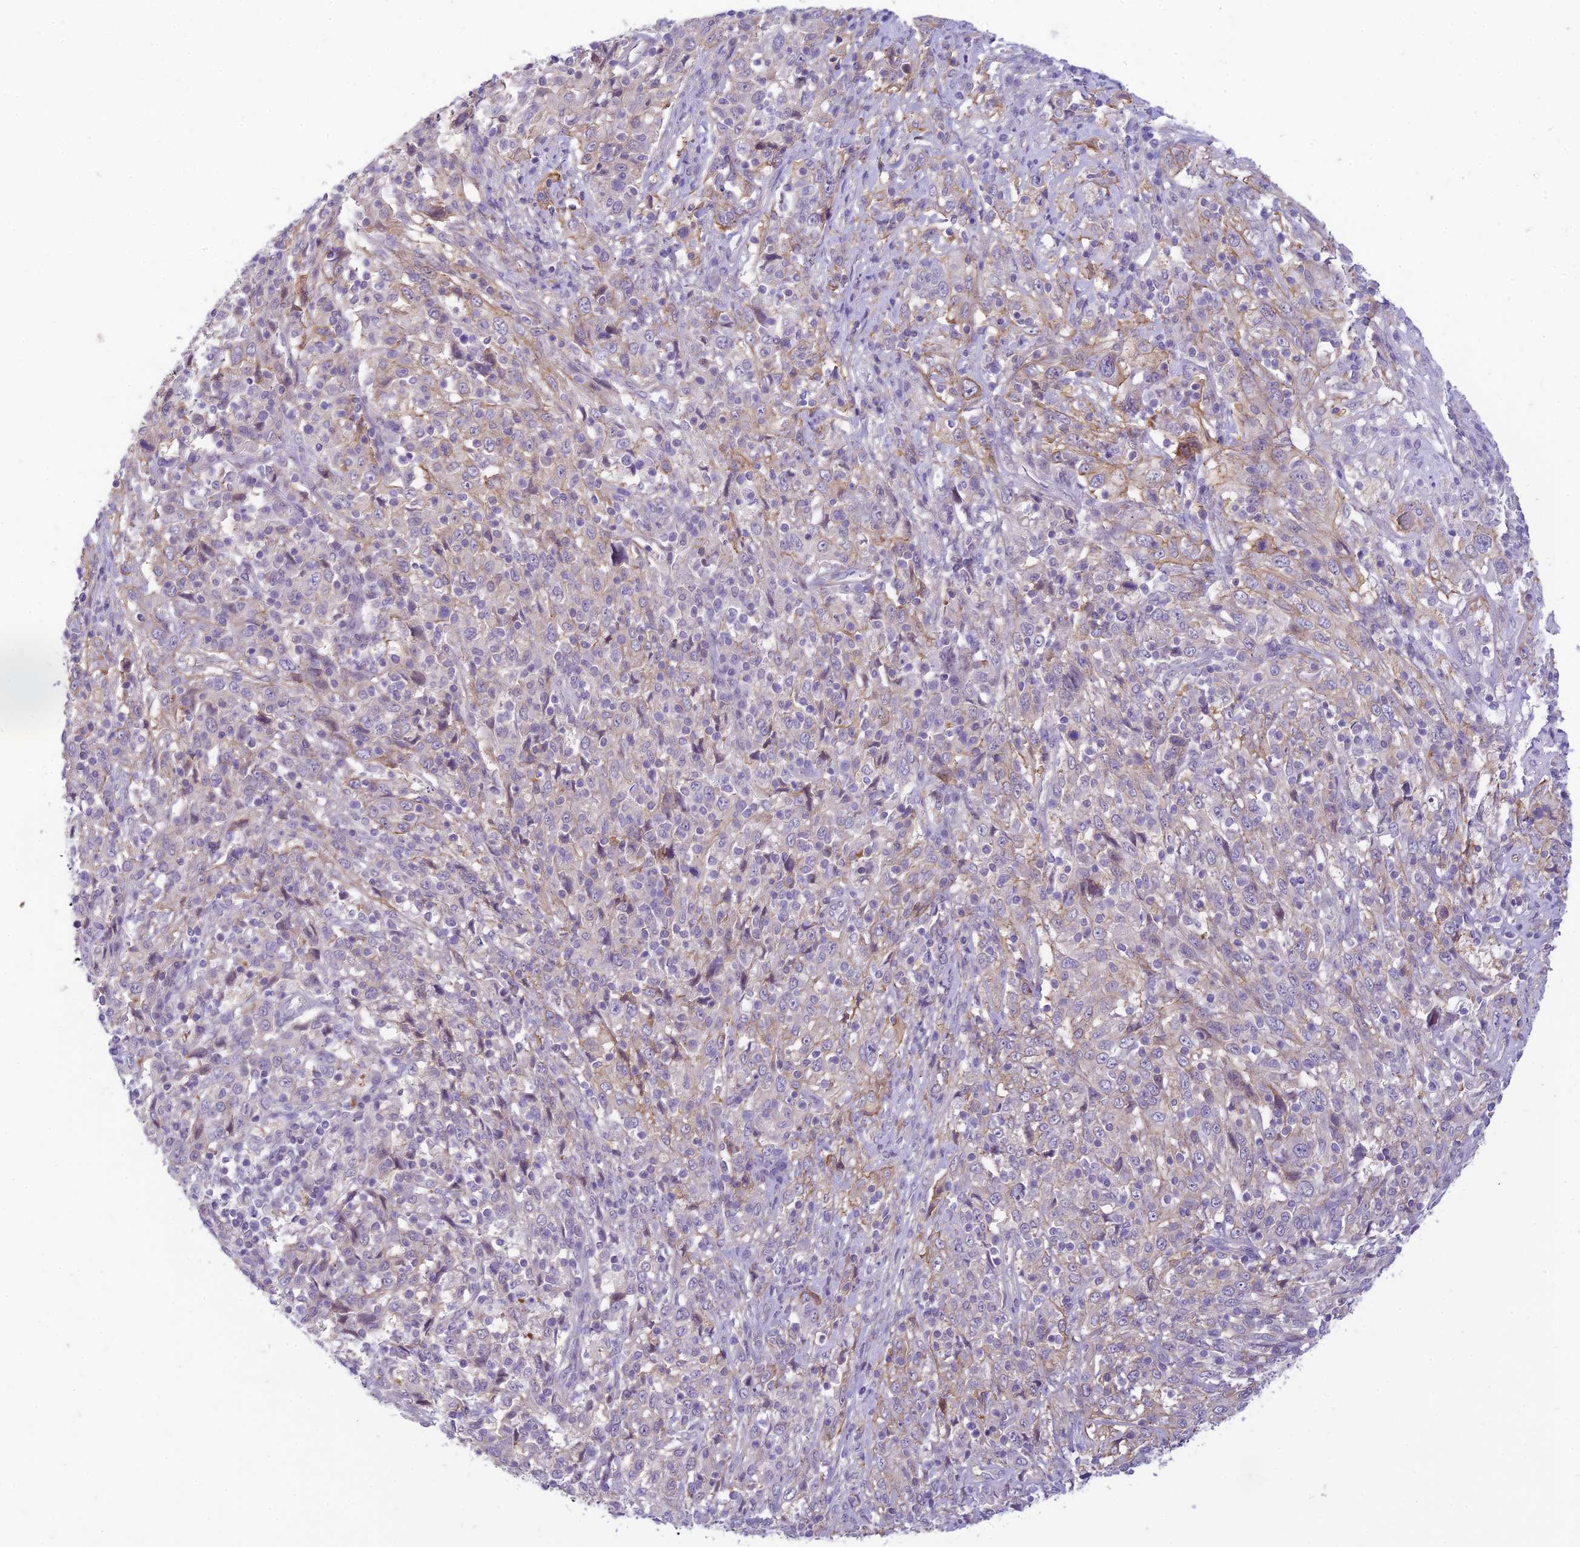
{"staining": {"intensity": "negative", "quantity": "none", "location": "none"}, "tissue": "cervical cancer", "cell_type": "Tumor cells", "image_type": "cancer", "snomed": [{"axis": "morphology", "description": "Squamous cell carcinoma, NOS"}, {"axis": "topography", "description": "Cervix"}], "caption": "Immunohistochemistry (IHC) micrograph of cervical cancer stained for a protein (brown), which demonstrates no expression in tumor cells. (Stains: DAB (3,3'-diaminobenzidine) immunohistochemistry (IHC) with hematoxylin counter stain, Microscopy: brightfield microscopy at high magnification).", "gene": "FBXW4", "patient": {"sex": "female", "age": 46}}